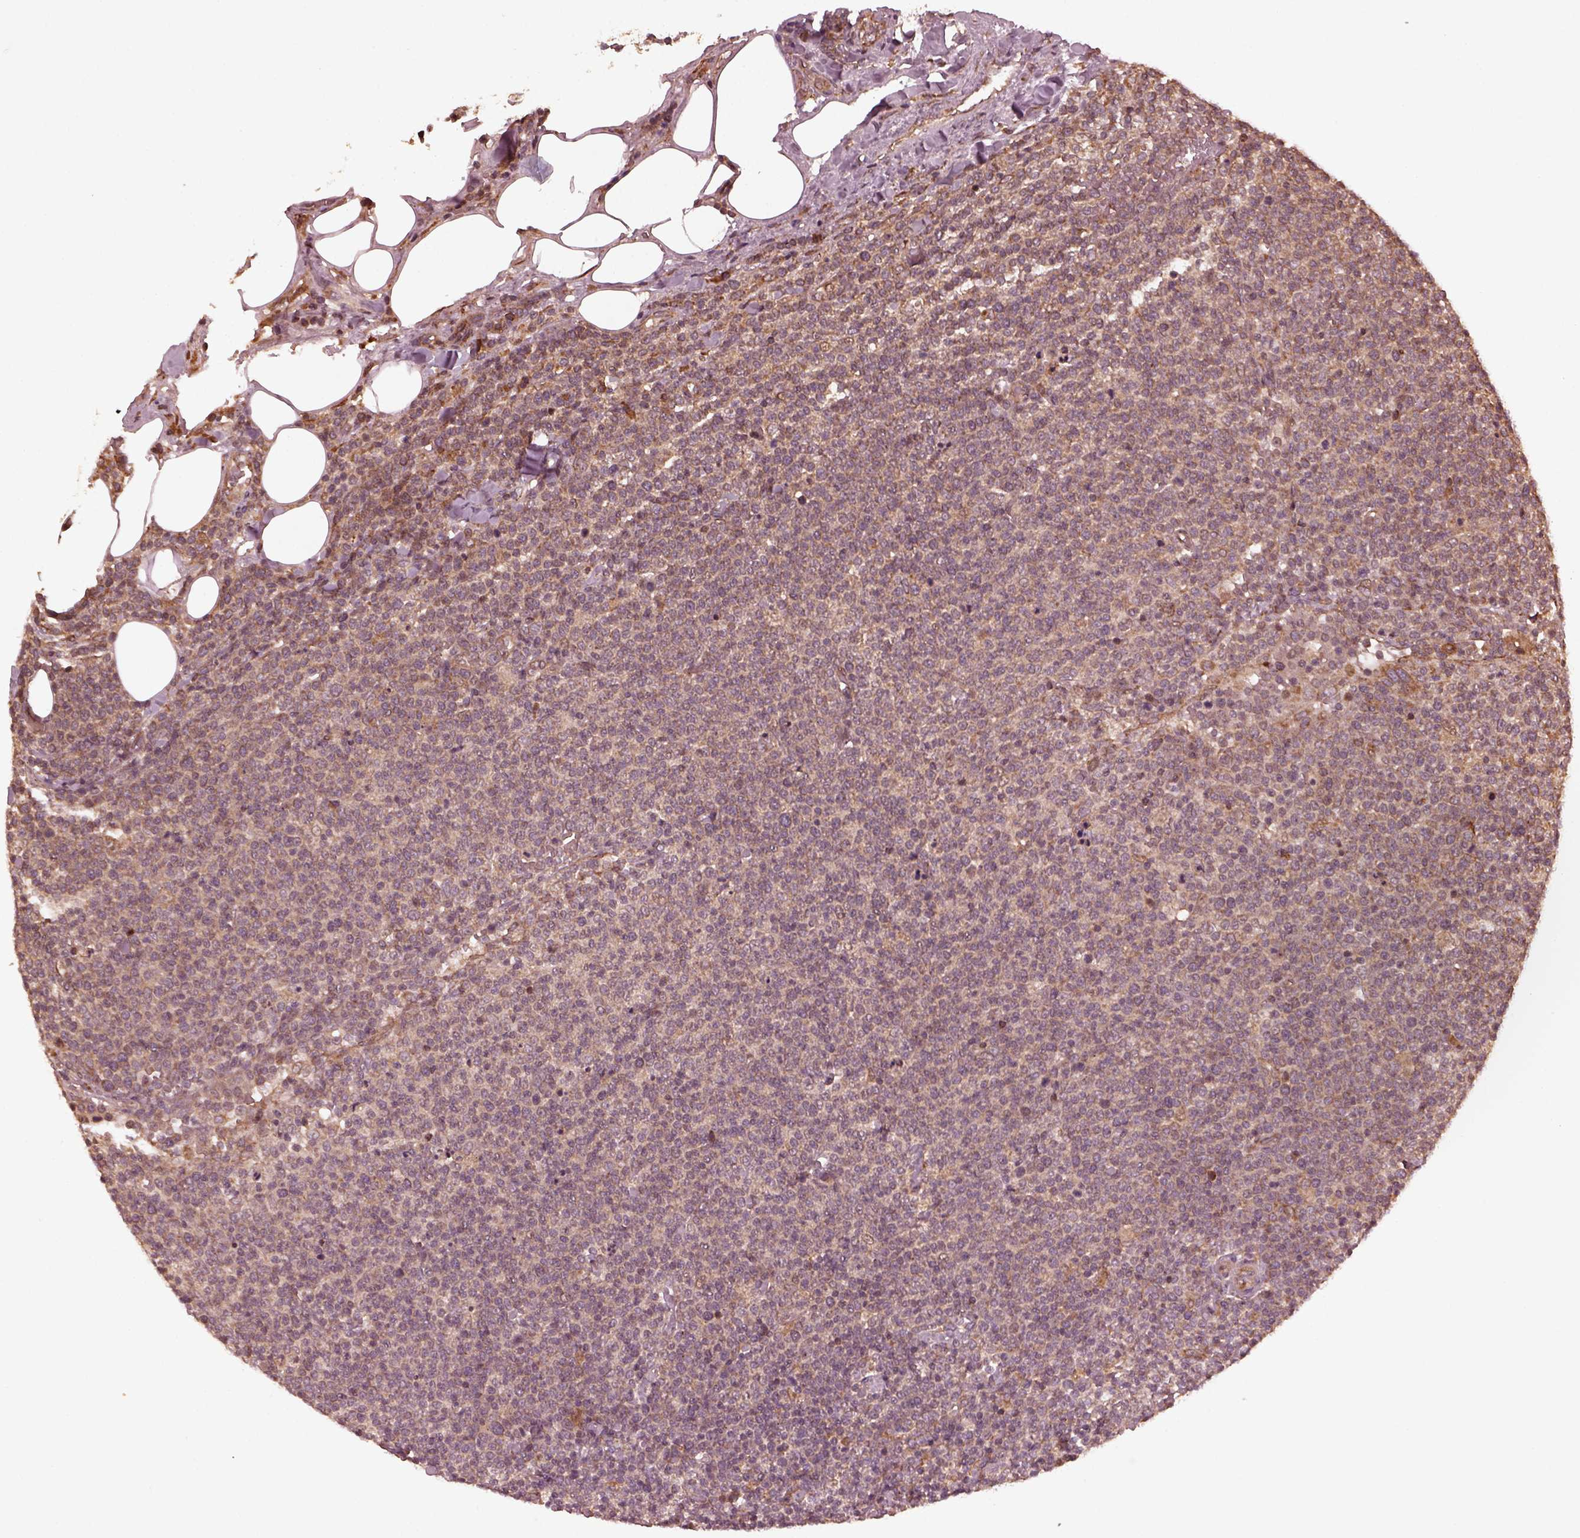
{"staining": {"intensity": "weak", "quantity": ">75%", "location": "cytoplasmic/membranous"}, "tissue": "lymphoma", "cell_type": "Tumor cells", "image_type": "cancer", "snomed": [{"axis": "morphology", "description": "Malignant lymphoma, non-Hodgkin's type, High grade"}, {"axis": "topography", "description": "Lymph node"}], "caption": "Human malignant lymphoma, non-Hodgkin's type (high-grade) stained for a protein (brown) reveals weak cytoplasmic/membranous positive positivity in approximately >75% of tumor cells.", "gene": "ZNF292", "patient": {"sex": "male", "age": 61}}